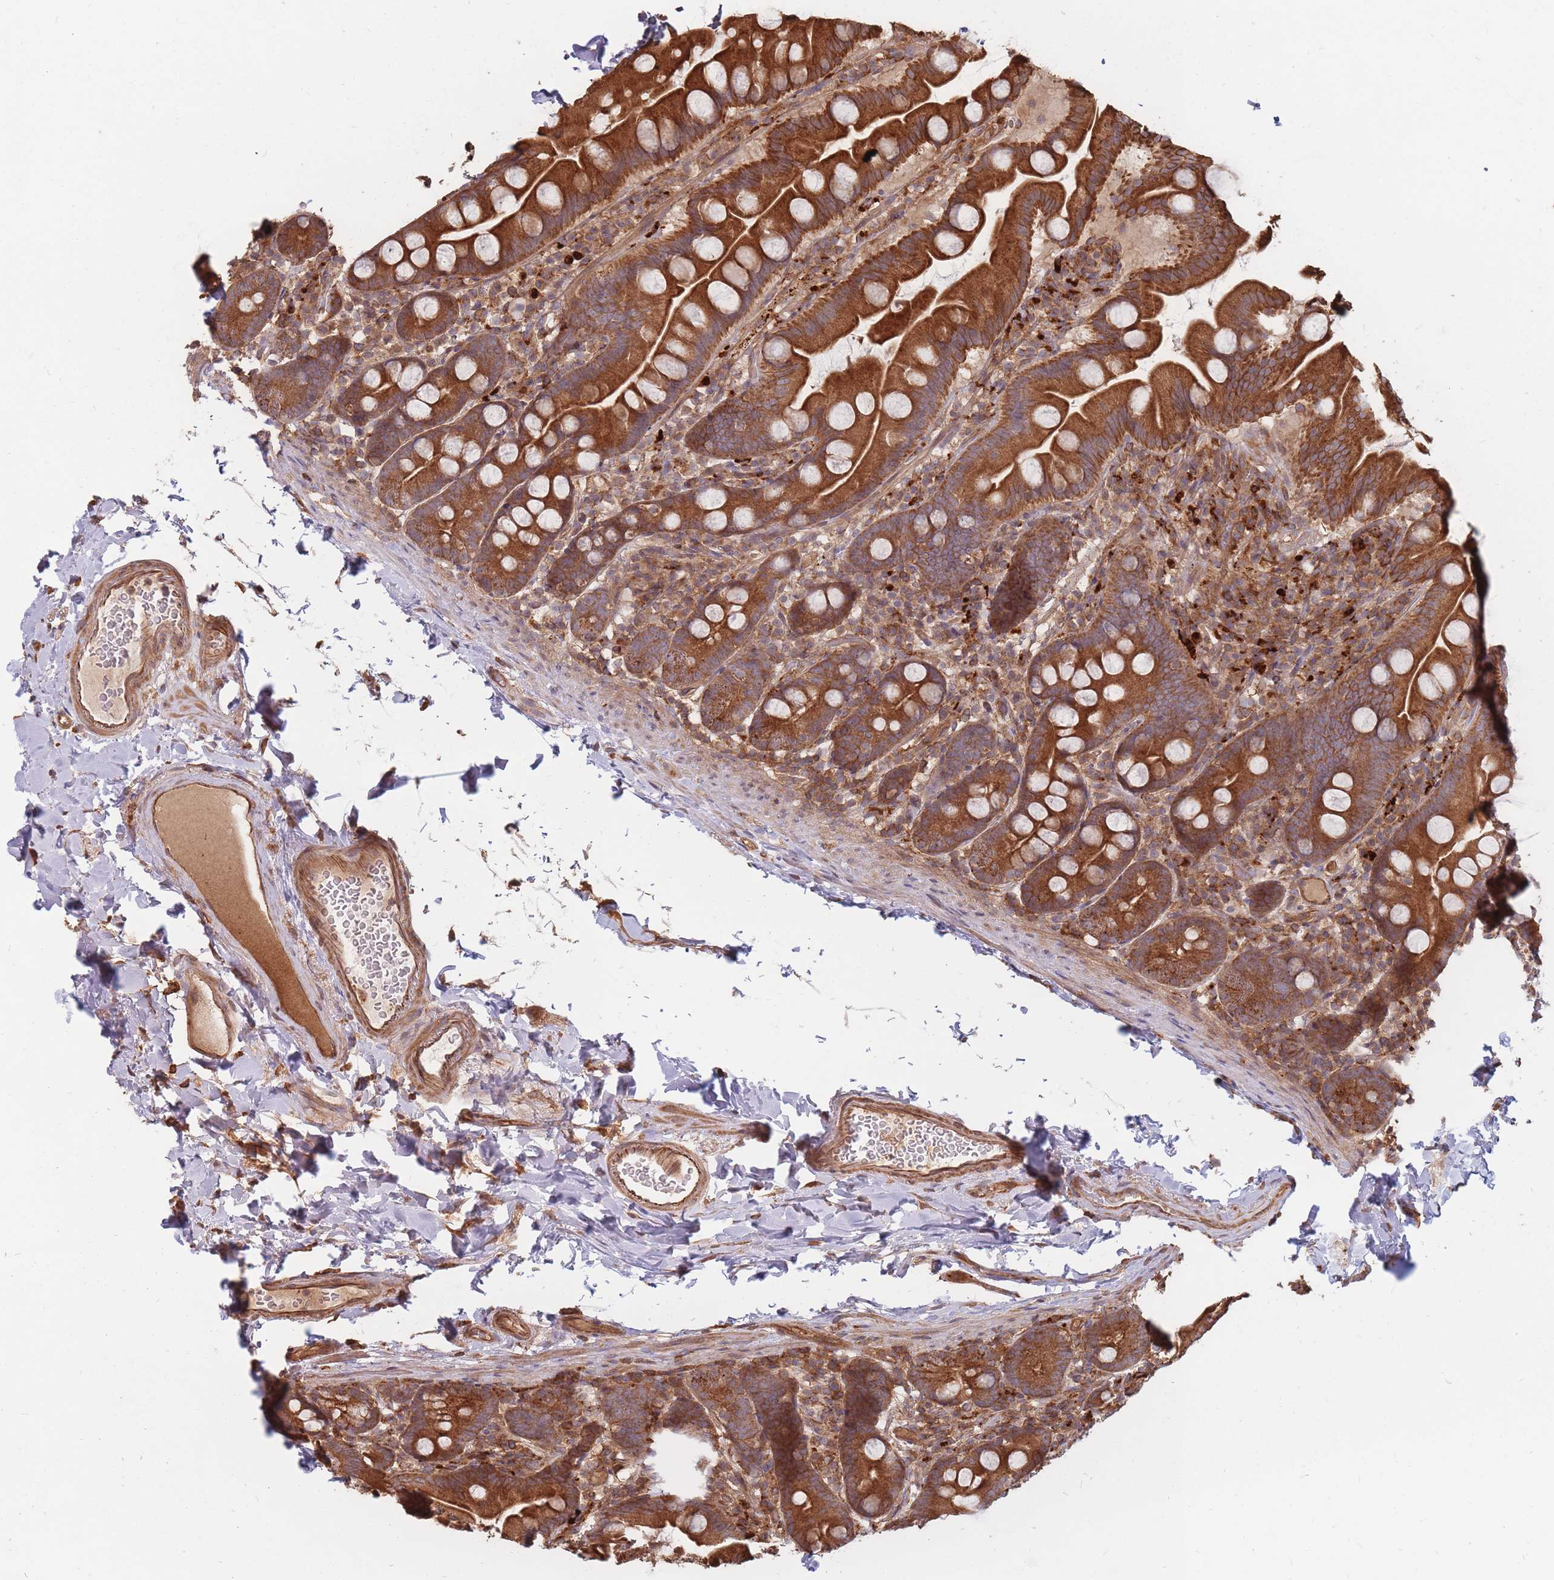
{"staining": {"intensity": "strong", "quantity": ">75%", "location": "cytoplasmic/membranous"}, "tissue": "small intestine", "cell_type": "Glandular cells", "image_type": "normal", "snomed": [{"axis": "morphology", "description": "Normal tissue, NOS"}, {"axis": "topography", "description": "Small intestine"}], "caption": "Normal small intestine reveals strong cytoplasmic/membranous positivity in about >75% of glandular cells (DAB (3,3'-diaminobenzidine) = brown stain, brightfield microscopy at high magnification)..", "gene": "RASSF2", "patient": {"sex": "female", "age": 68}}